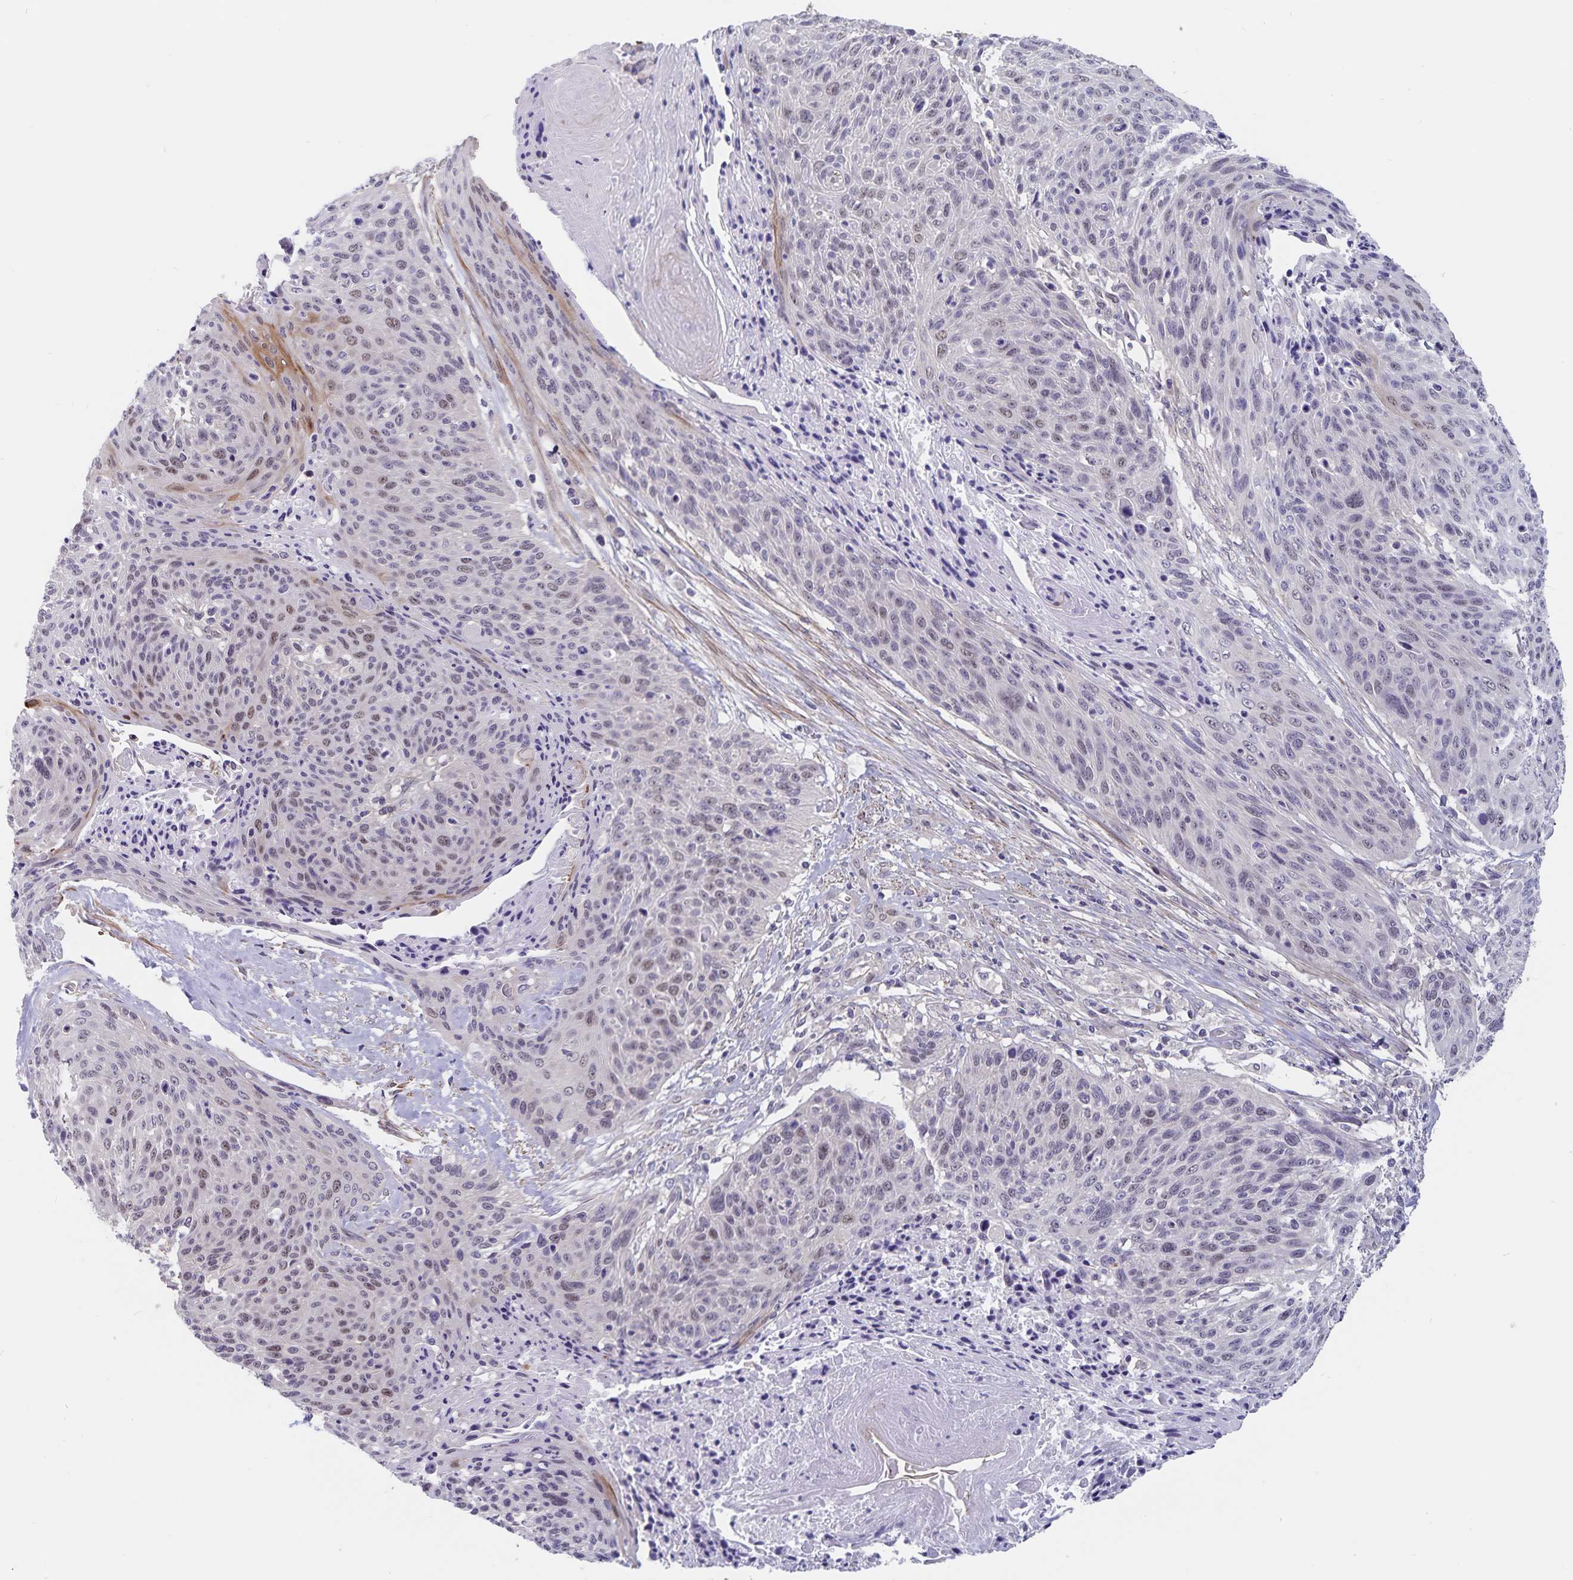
{"staining": {"intensity": "weak", "quantity": "<25%", "location": "nuclear"}, "tissue": "cervical cancer", "cell_type": "Tumor cells", "image_type": "cancer", "snomed": [{"axis": "morphology", "description": "Squamous cell carcinoma, NOS"}, {"axis": "topography", "description": "Cervix"}], "caption": "Tumor cells are negative for protein expression in human cervical cancer.", "gene": "BAG6", "patient": {"sex": "female", "age": 45}}